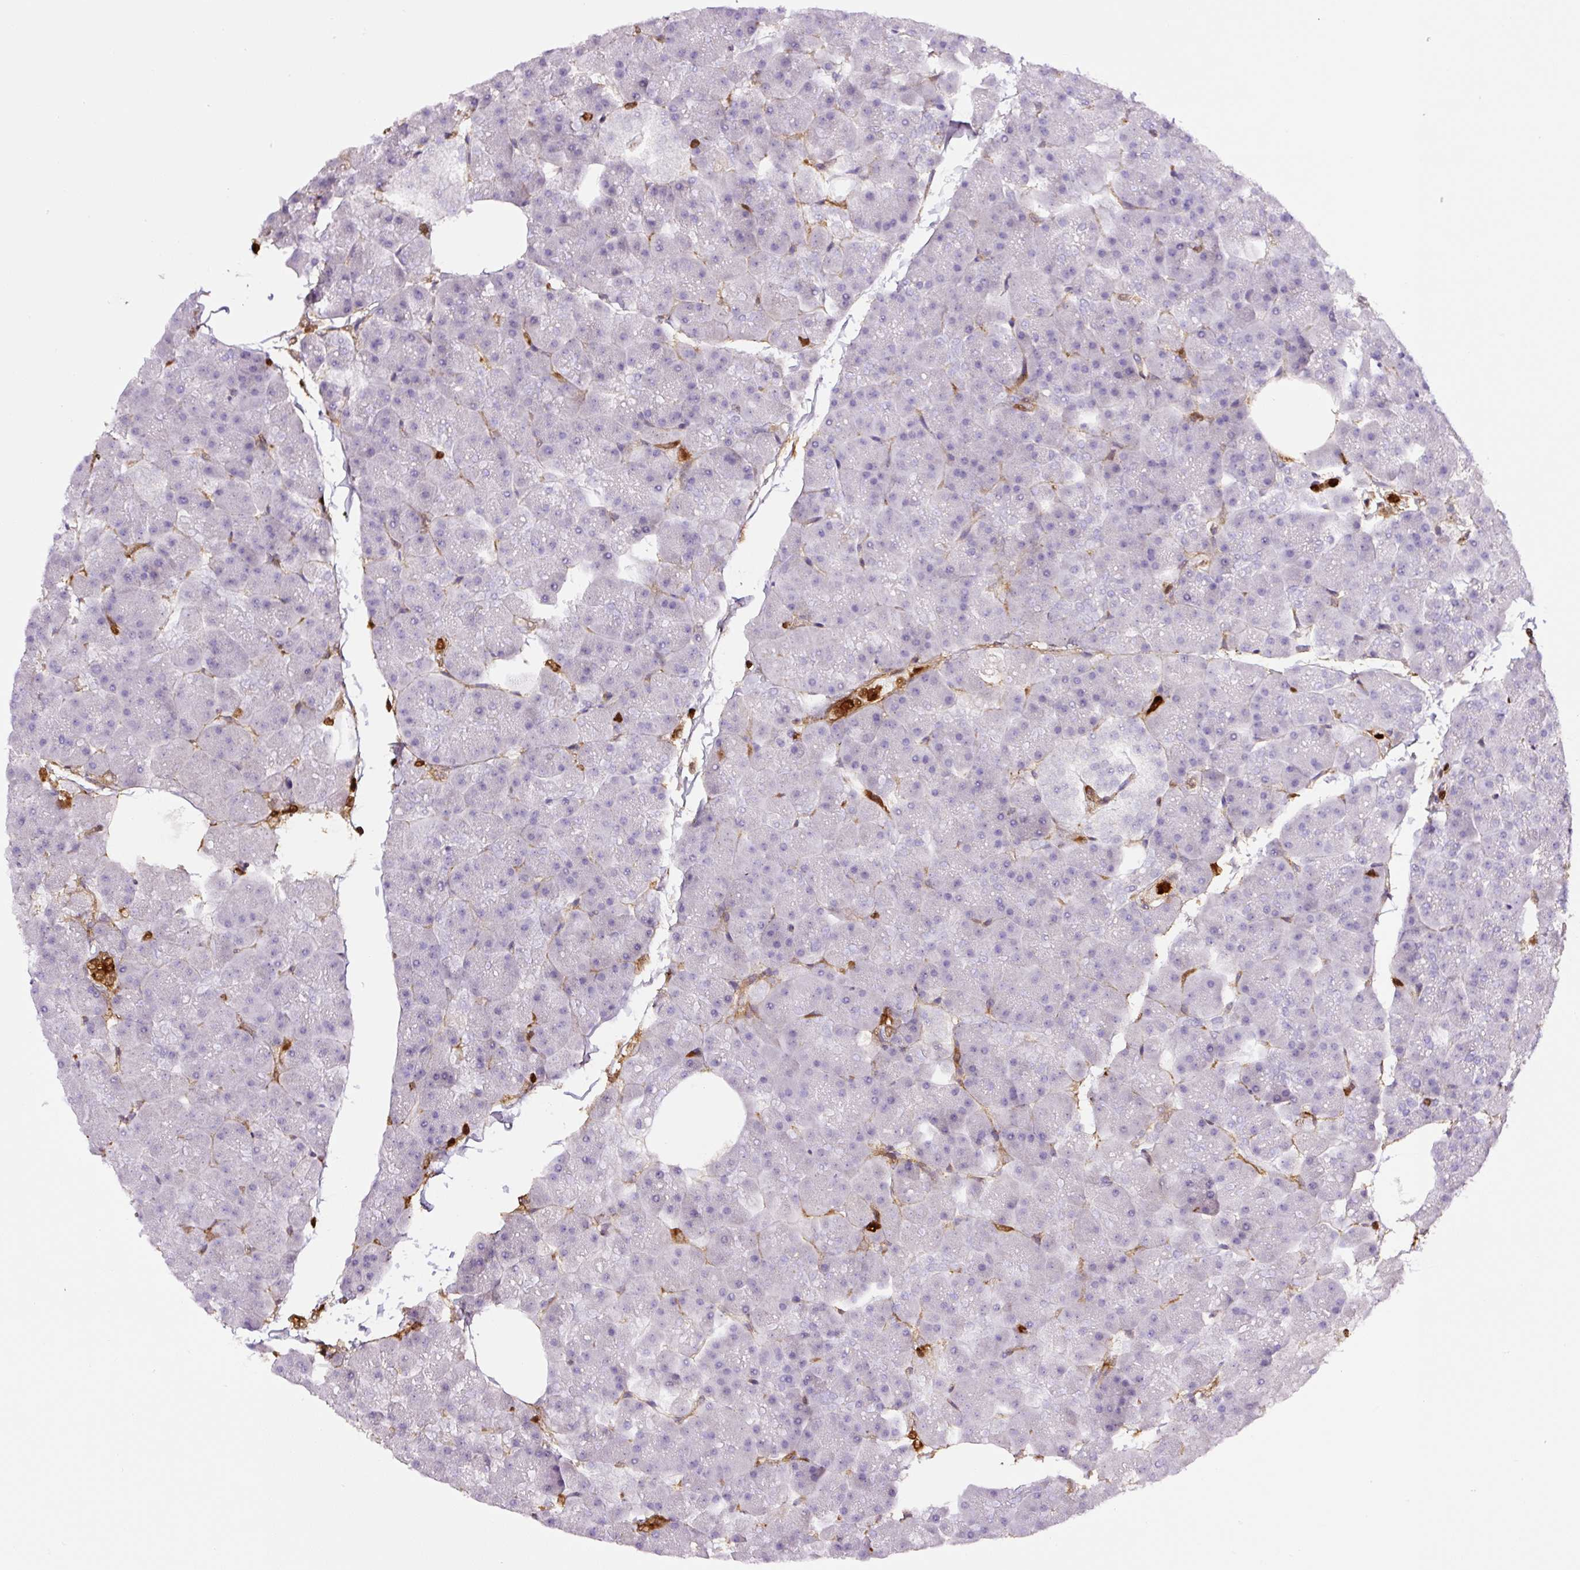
{"staining": {"intensity": "negative", "quantity": "none", "location": "none"}, "tissue": "pancreas", "cell_type": "Exocrine glandular cells", "image_type": "normal", "snomed": [{"axis": "morphology", "description": "Normal tissue, NOS"}, {"axis": "topography", "description": "Pancreas"}], "caption": "DAB (3,3'-diaminobenzidine) immunohistochemical staining of unremarkable pancreas exhibits no significant expression in exocrine glandular cells.", "gene": "ANXA1", "patient": {"sex": "male", "age": 35}}